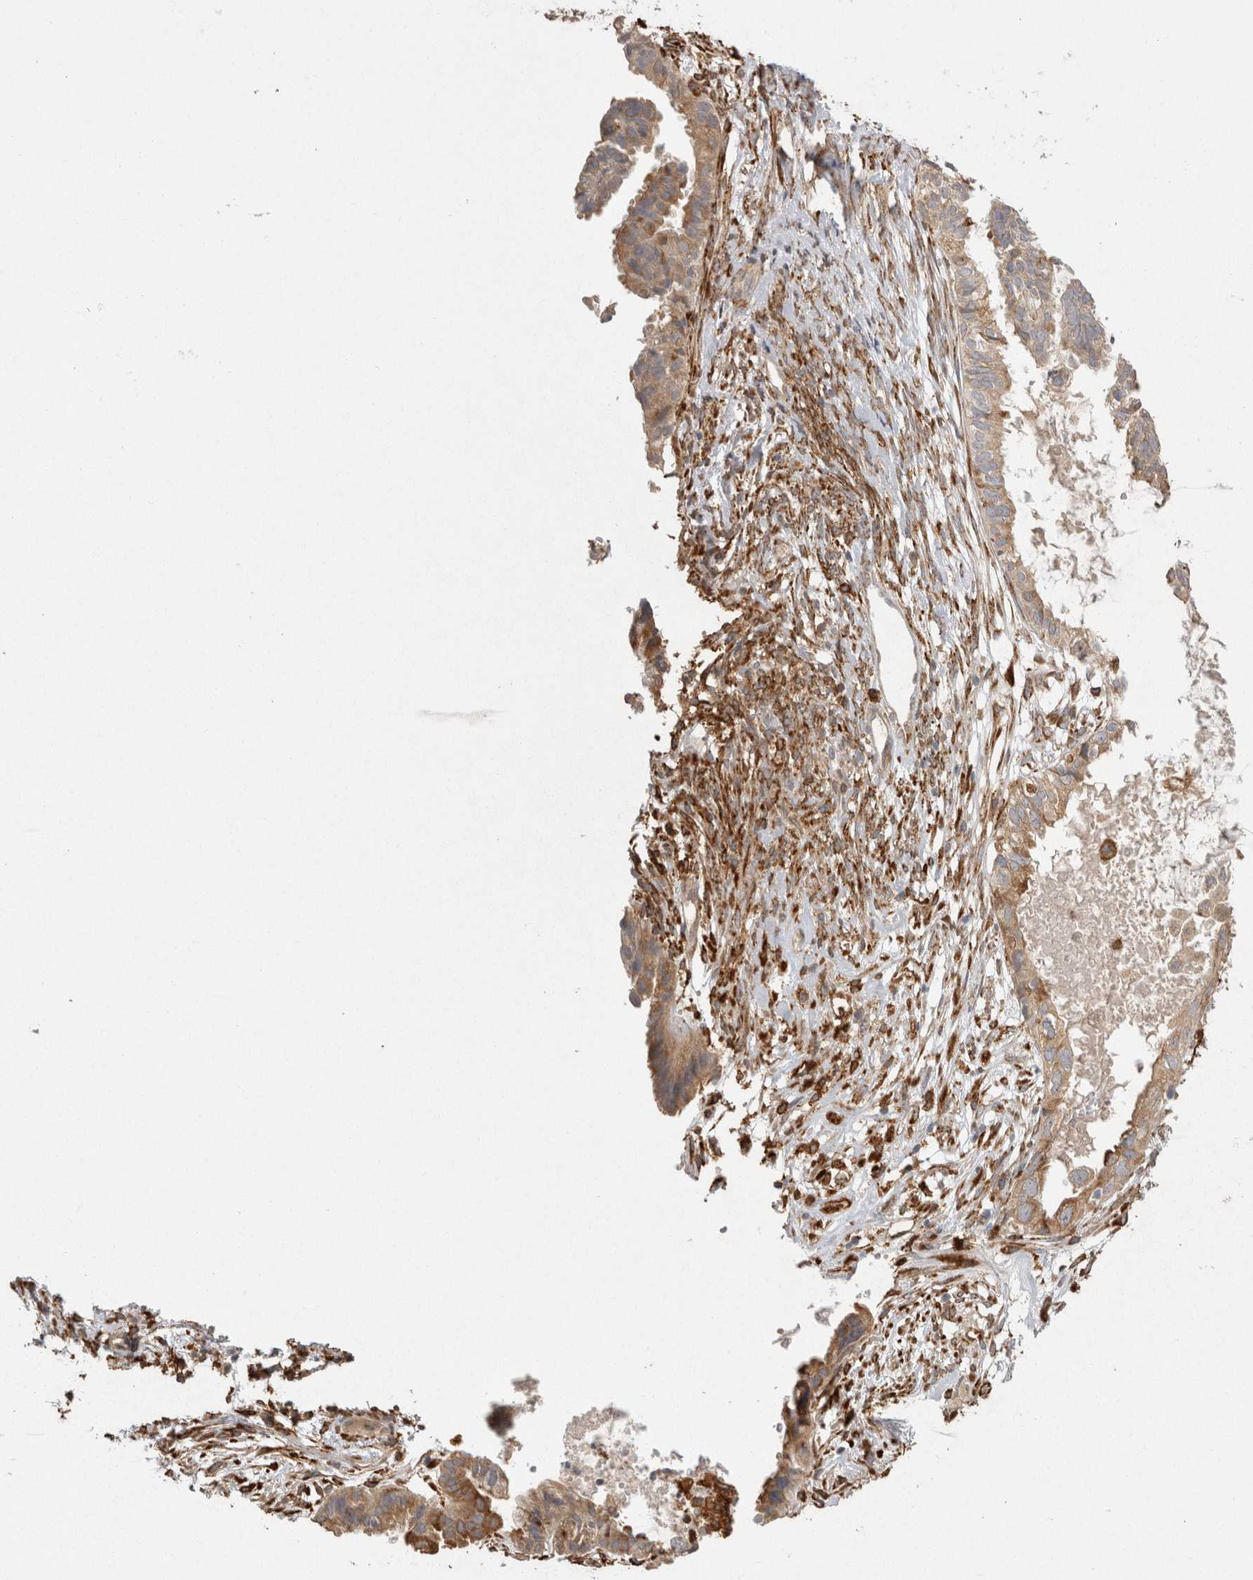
{"staining": {"intensity": "moderate", "quantity": ">75%", "location": "cytoplasmic/membranous"}, "tissue": "cervical cancer", "cell_type": "Tumor cells", "image_type": "cancer", "snomed": [{"axis": "morphology", "description": "Normal tissue, NOS"}, {"axis": "morphology", "description": "Adenocarcinoma, NOS"}, {"axis": "topography", "description": "Cervix"}, {"axis": "topography", "description": "Endometrium"}], "caption": "Immunohistochemistry (IHC) of human adenocarcinoma (cervical) reveals medium levels of moderate cytoplasmic/membranous expression in about >75% of tumor cells.", "gene": "LRPAP1", "patient": {"sex": "female", "age": 86}}